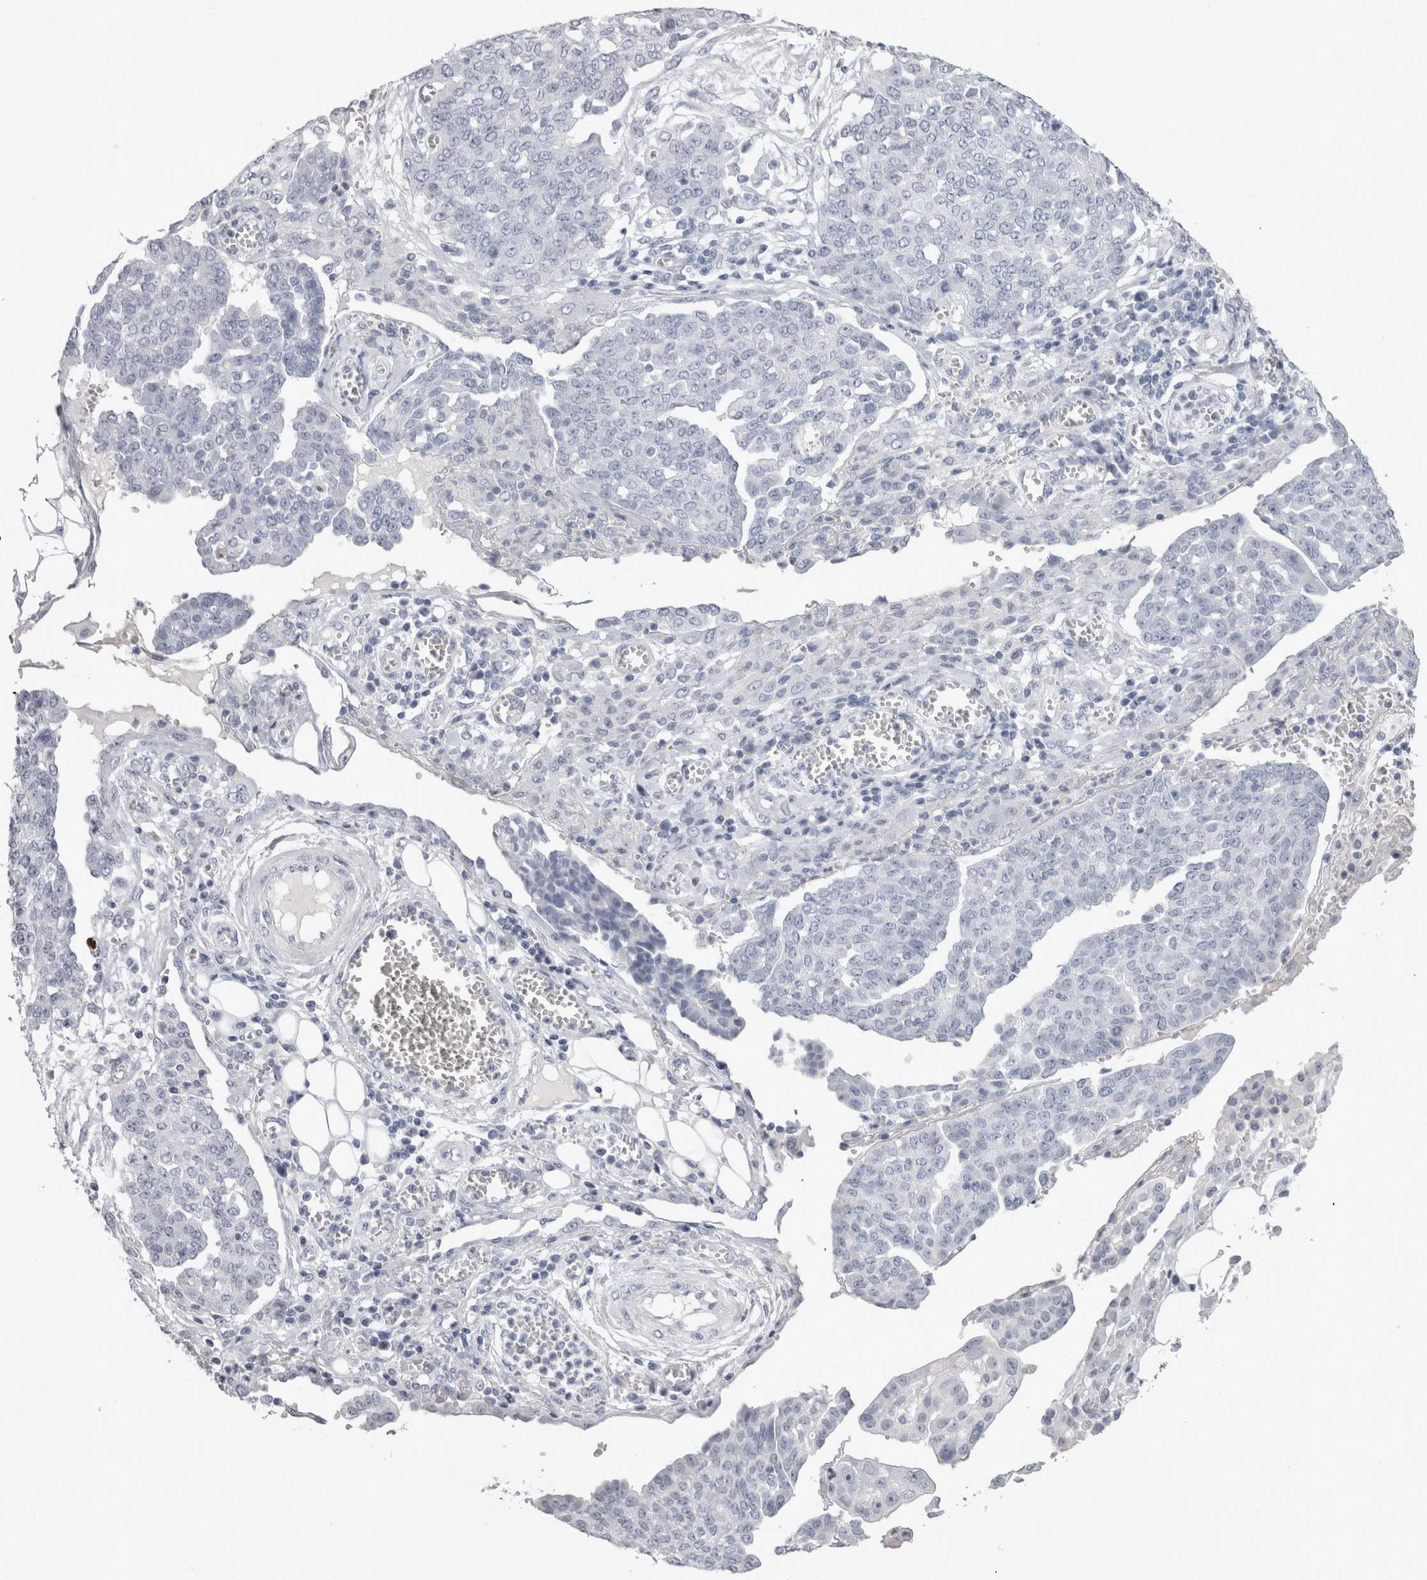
{"staining": {"intensity": "negative", "quantity": "none", "location": "none"}, "tissue": "ovarian cancer", "cell_type": "Tumor cells", "image_type": "cancer", "snomed": [{"axis": "morphology", "description": "Cystadenocarcinoma, serous, NOS"}, {"axis": "topography", "description": "Soft tissue"}, {"axis": "topography", "description": "Ovary"}], "caption": "The image demonstrates no significant expression in tumor cells of ovarian serous cystadenocarcinoma. (DAB (3,3'-diaminobenzidine) immunohistochemistry visualized using brightfield microscopy, high magnification).", "gene": "ADAM2", "patient": {"sex": "female", "age": 57}}